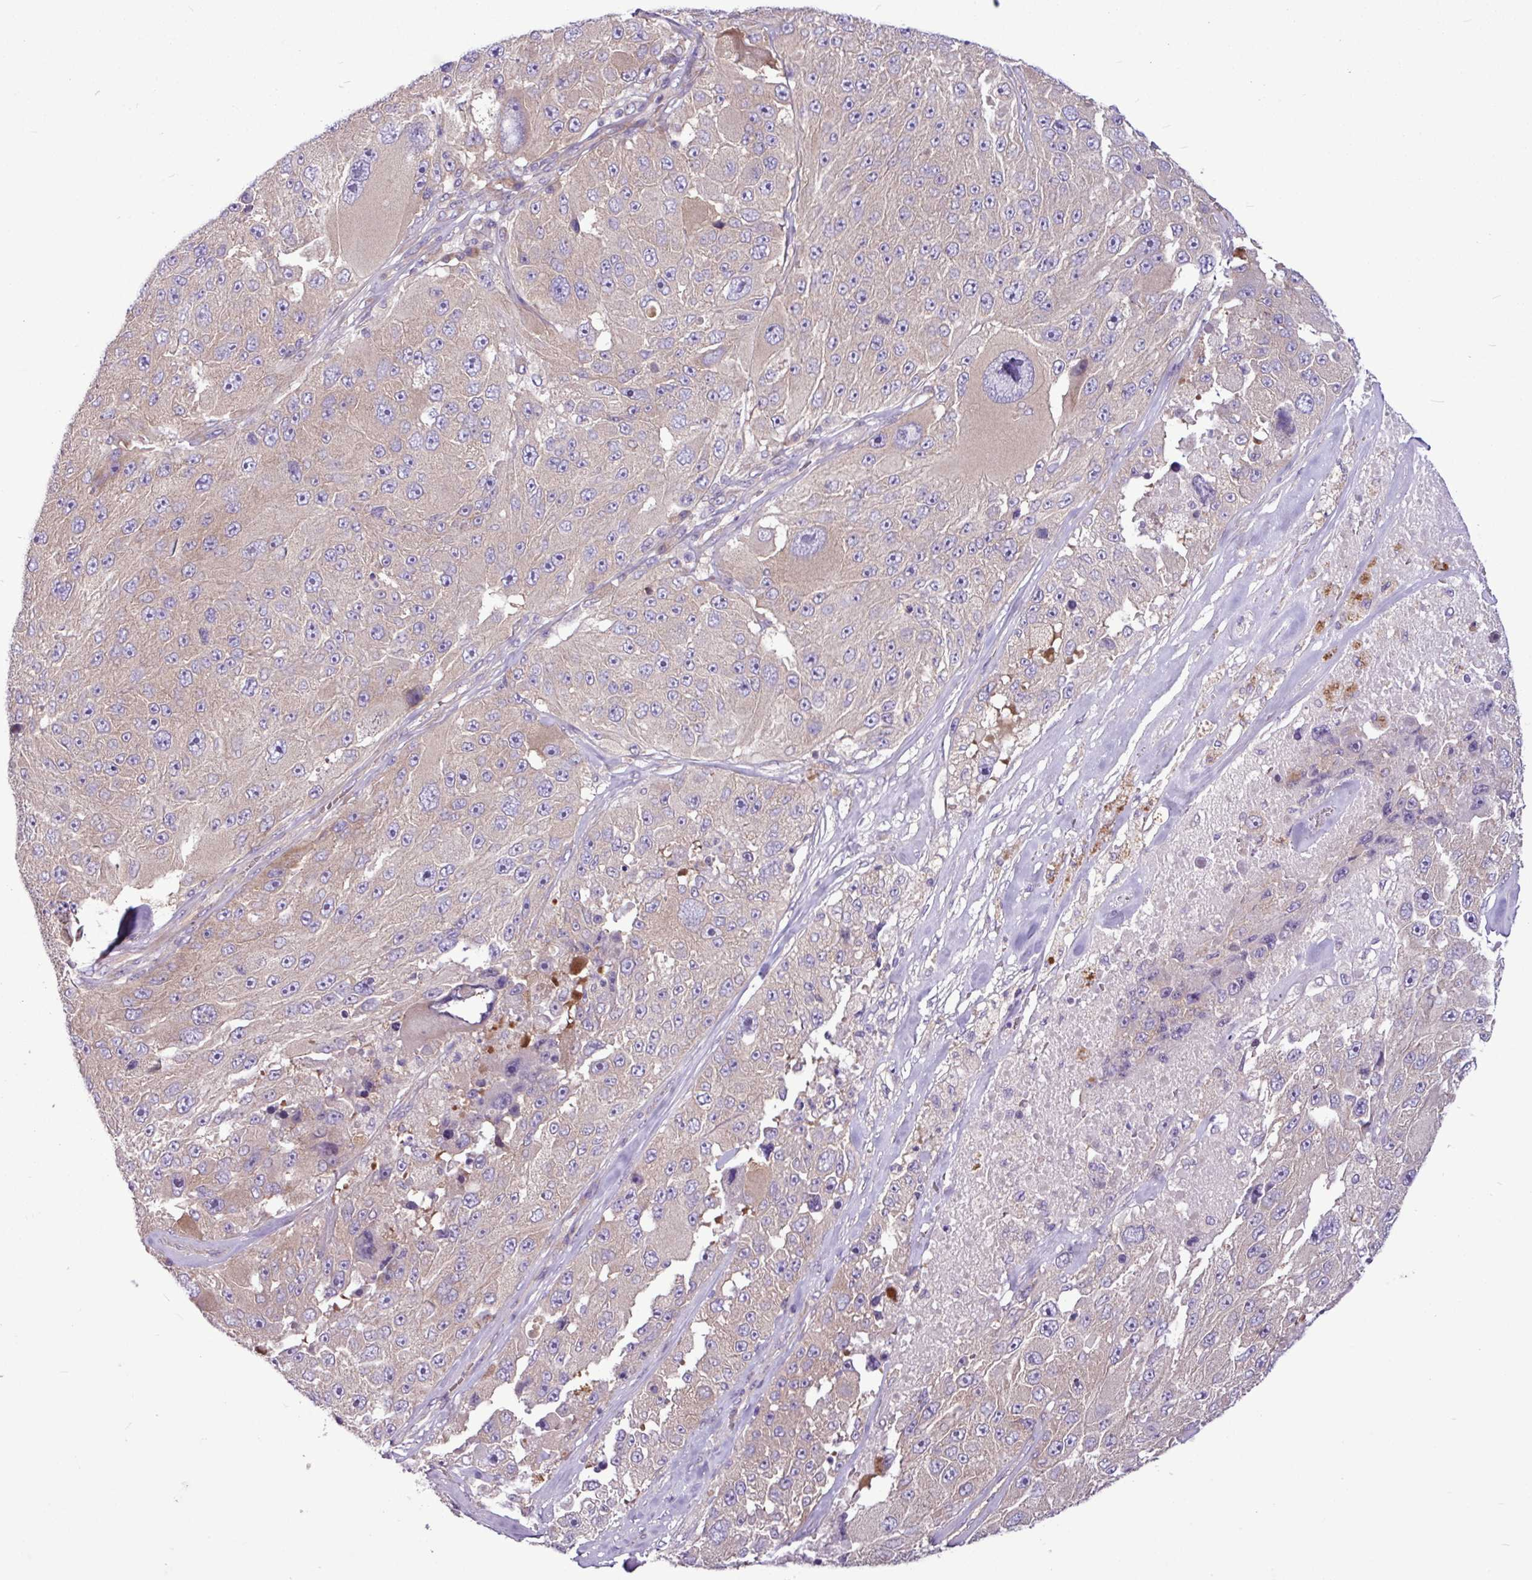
{"staining": {"intensity": "weak", "quantity": ">75%", "location": "cytoplasmic/membranous"}, "tissue": "melanoma", "cell_type": "Tumor cells", "image_type": "cancer", "snomed": [{"axis": "morphology", "description": "Malignant melanoma, Metastatic site"}, {"axis": "topography", "description": "Lymph node"}], "caption": "Protein staining by immunohistochemistry (IHC) demonstrates weak cytoplasmic/membranous staining in about >75% of tumor cells in malignant melanoma (metastatic site).", "gene": "MROH2A", "patient": {"sex": "male", "age": 62}}